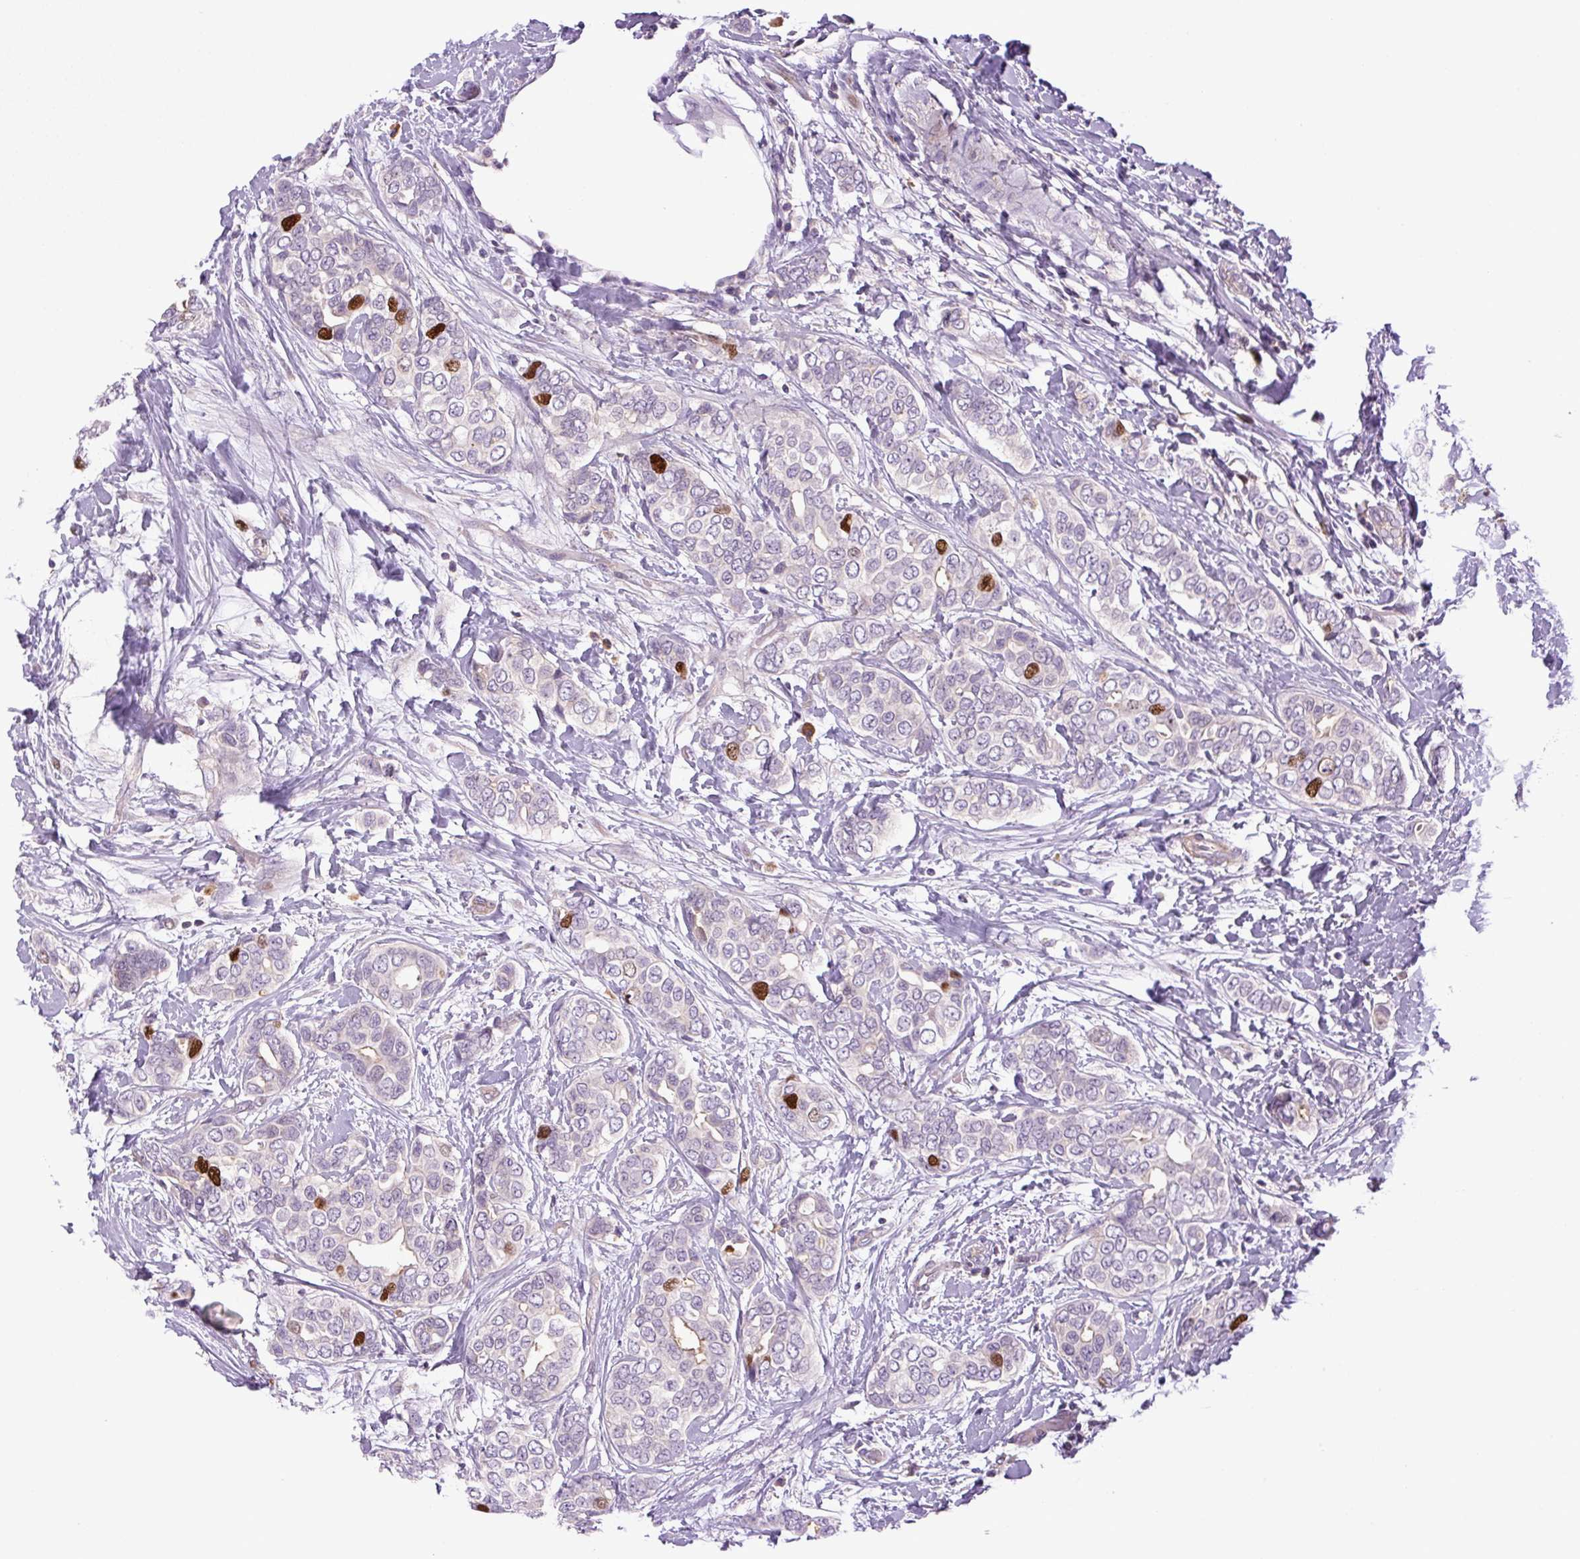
{"staining": {"intensity": "strong", "quantity": "<25%", "location": "nuclear"}, "tissue": "breast cancer", "cell_type": "Tumor cells", "image_type": "cancer", "snomed": [{"axis": "morphology", "description": "Lobular carcinoma"}, {"axis": "topography", "description": "Breast"}], "caption": "A high-resolution micrograph shows IHC staining of lobular carcinoma (breast), which demonstrates strong nuclear expression in about <25% of tumor cells. (Stains: DAB (3,3'-diaminobenzidine) in brown, nuclei in blue, Microscopy: brightfield microscopy at high magnification).", "gene": "KIFC1", "patient": {"sex": "female", "age": 51}}